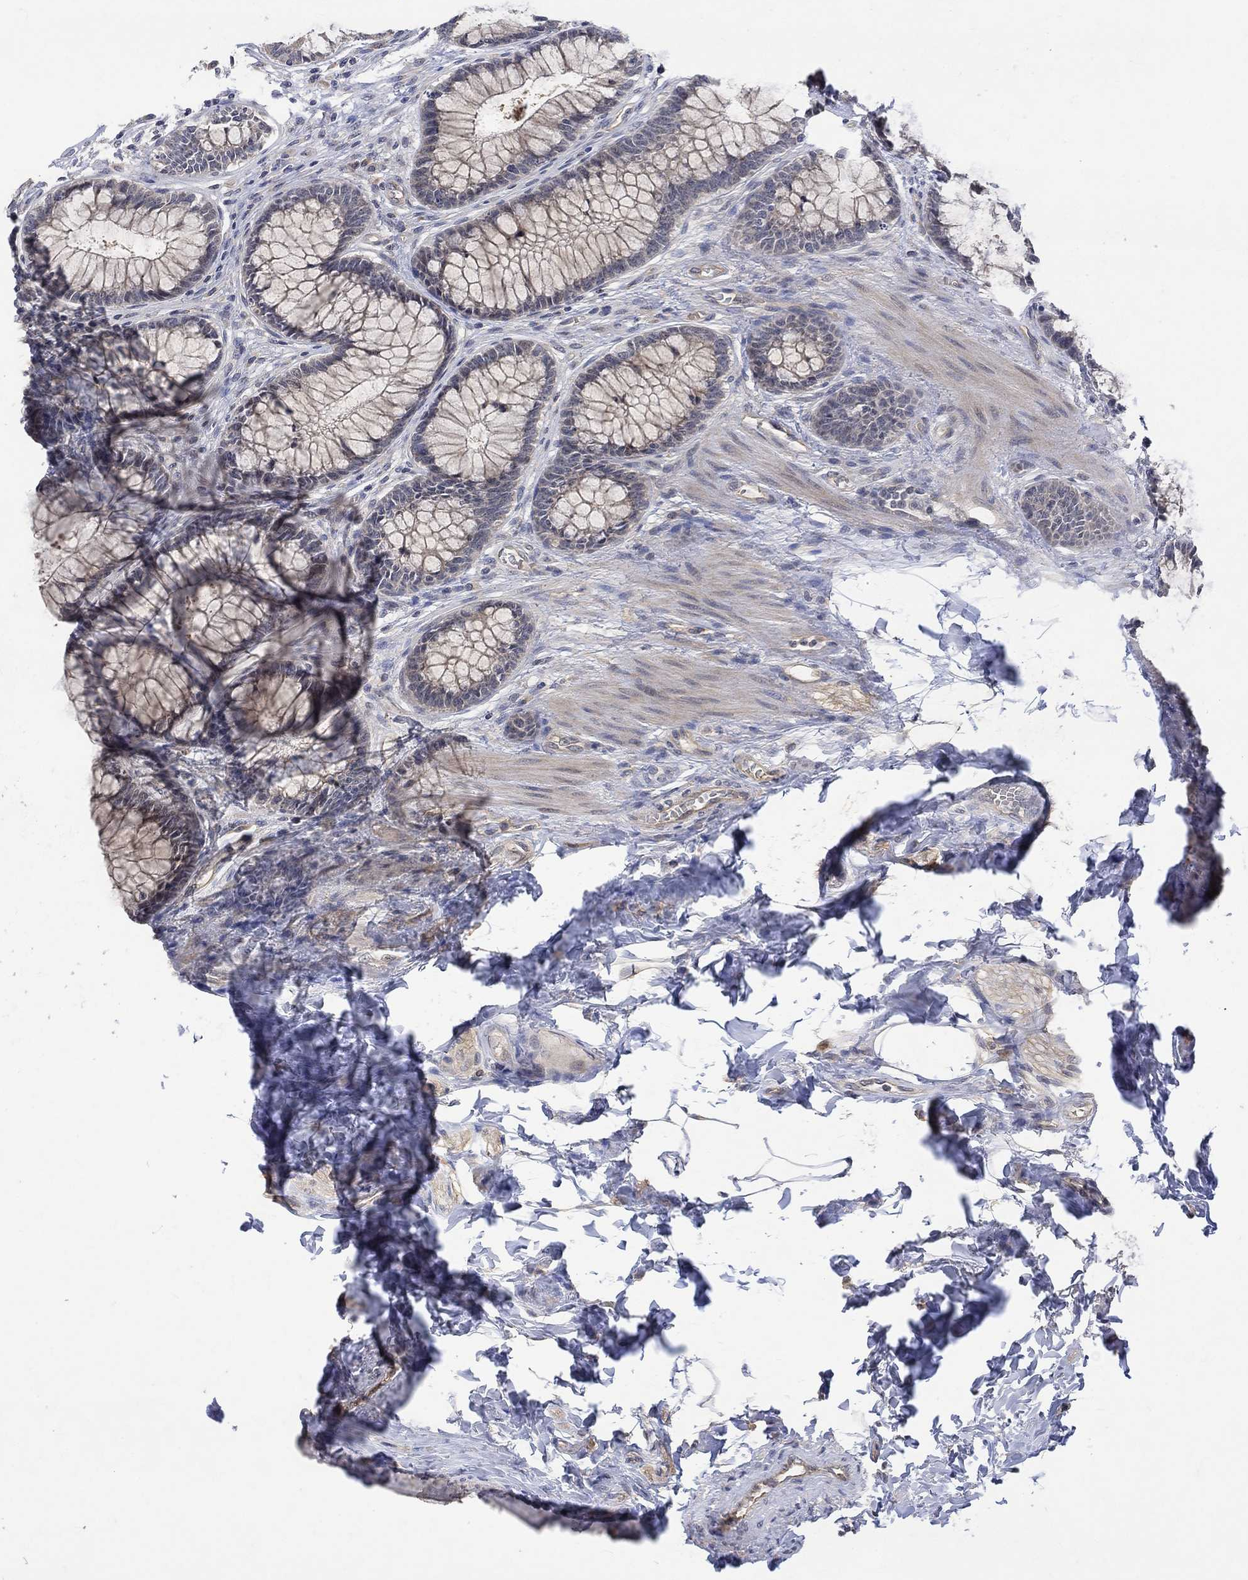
{"staining": {"intensity": "negative", "quantity": "none", "location": "none"}, "tissue": "colon", "cell_type": "Endothelial cells", "image_type": "normal", "snomed": [{"axis": "morphology", "description": "Normal tissue, NOS"}, {"axis": "topography", "description": "Colon"}], "caption": "Histopathology image shows no protein staining in endothelial cells of benign colon.", "gene": "GRIN2D", "patient": {"sex": "female", "age": 65}}